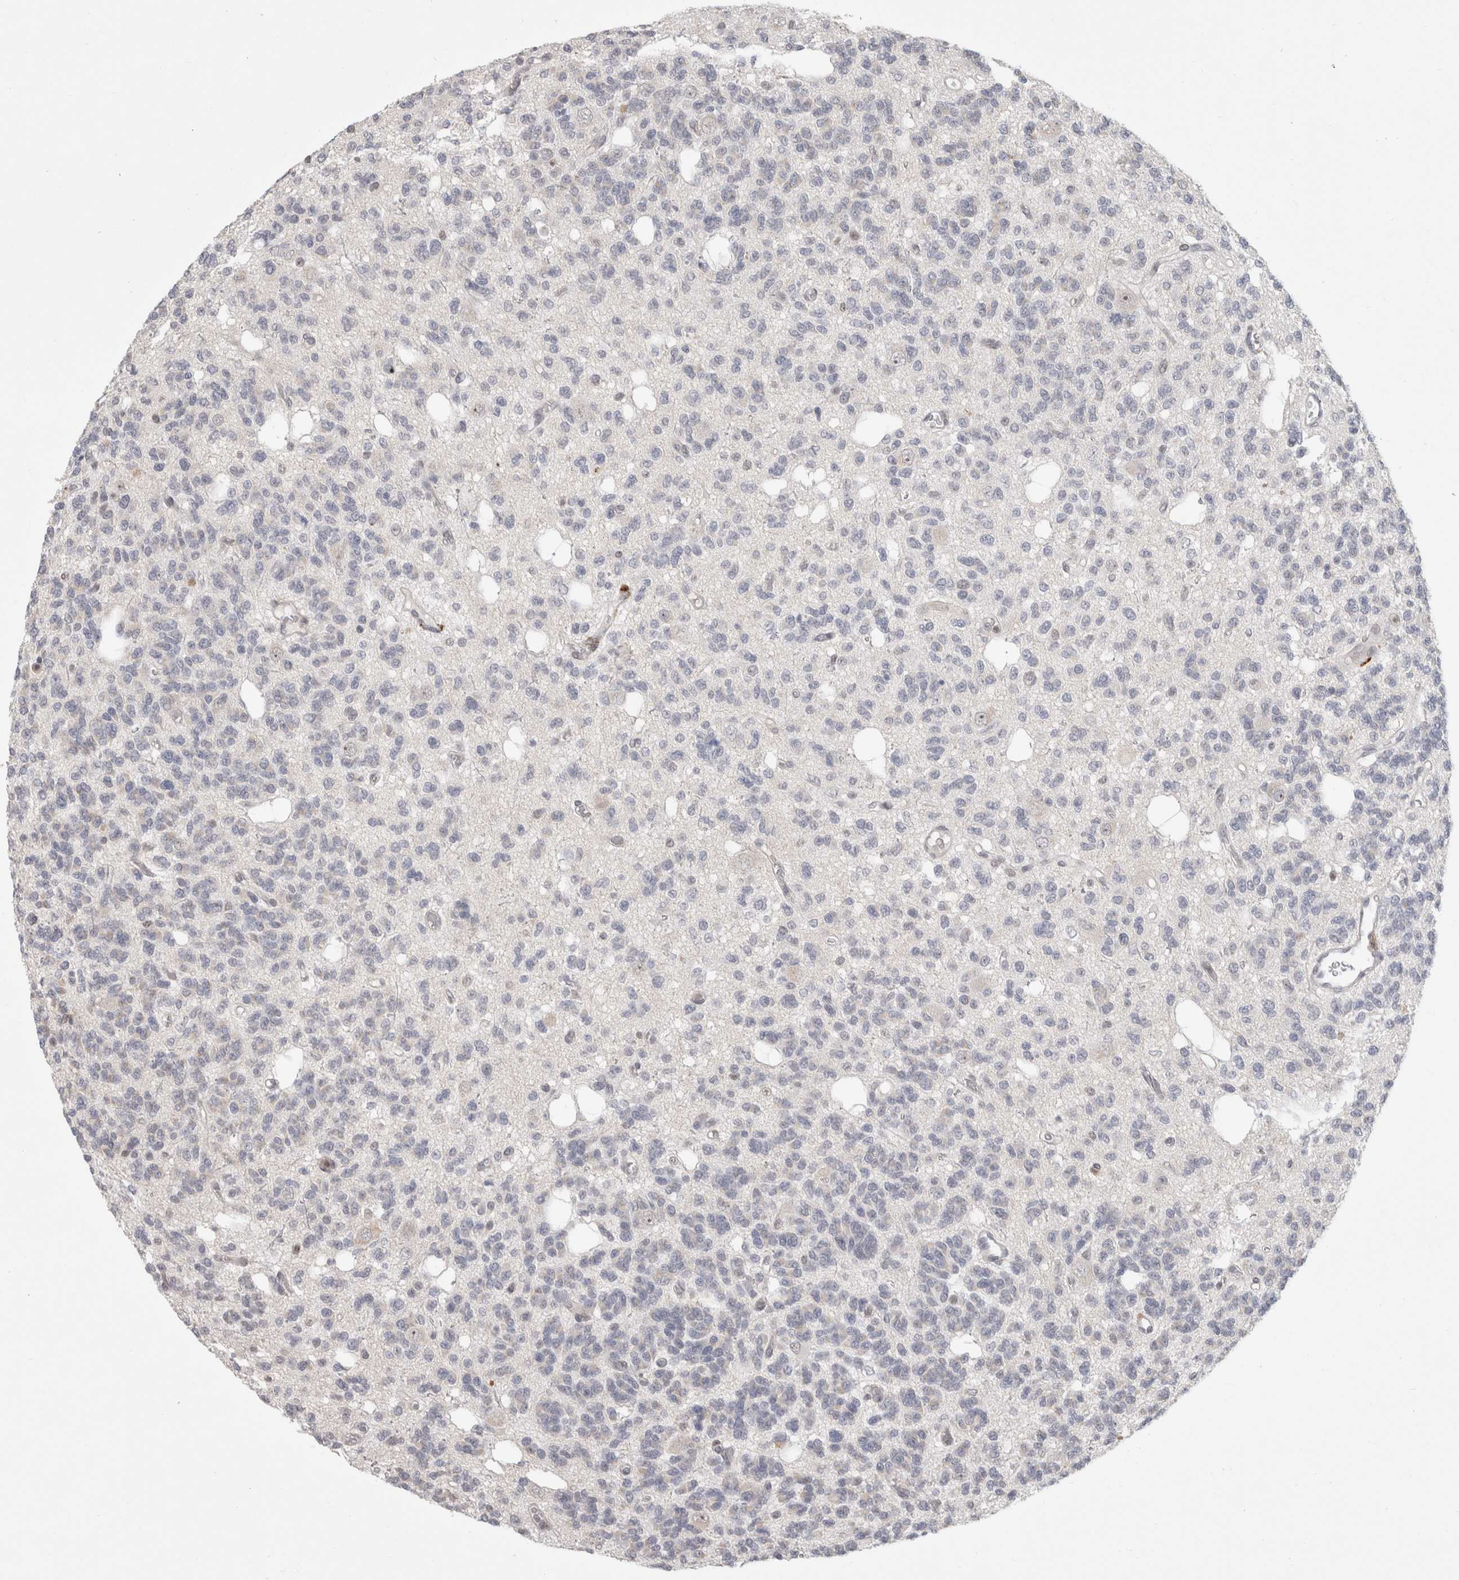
{"staining": {"intensity": "negative", "quantity": "none", "location": "none"}, "tissue": "glioma", "cell_type": "Tumor cells", "image_type": "cancer", "snomed": [{"axis": "morphology", "description": "Glioma, malignant, Low grade"}, {"axis": "topography", "description": "Brain"}], "caption": "There is no significant expression in tumor cells of malignant low-grade glioma.", "gene": "SENP6", "patient": {"sex": "male", "age": 38}}